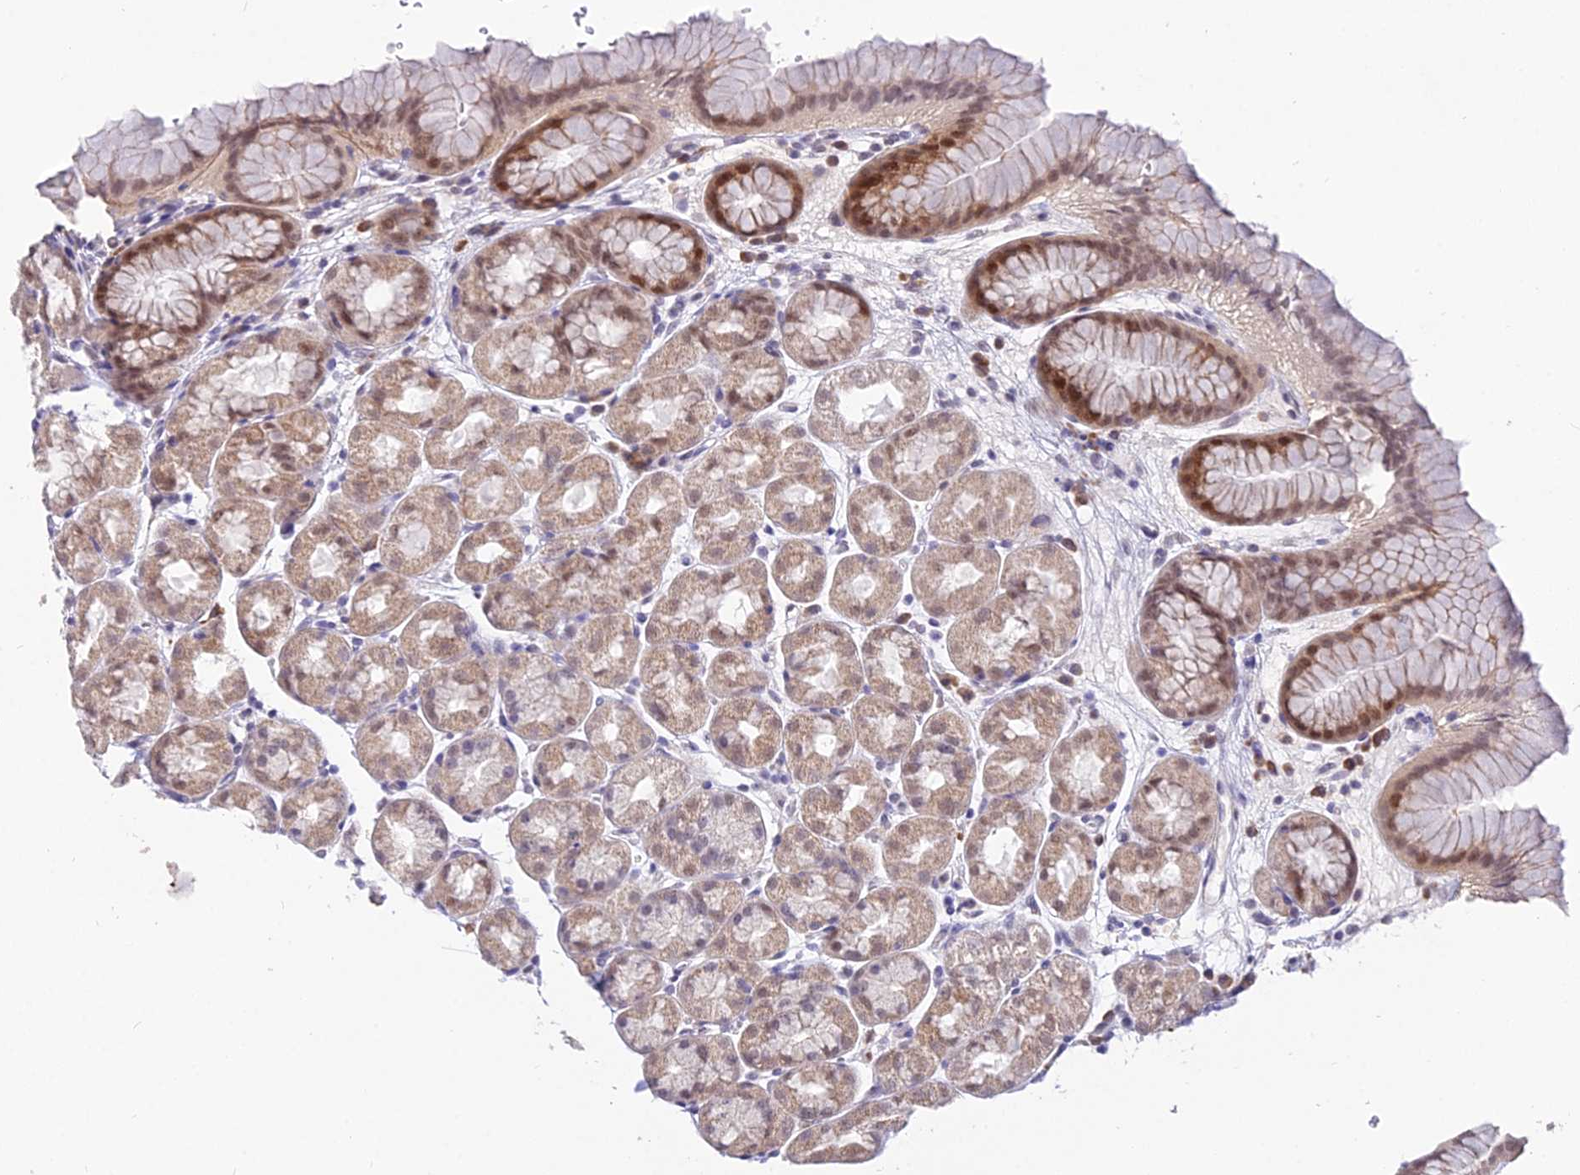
{"staining": {"intensity": "moderate", "quantity": "25%-75%", "location": "cytoplasmic/membranous,nuclear"}, "tissue": "stomach", "cell_type": "Glandular cells", "image_type": "normal", "snomed": [{"axis": "morphology", "description": "Normal tissue, NOS"}, {"axis": "topography", "description": "Stomach"}], "caption": "Moderate cytoplasmic/membranous,nuclear staining is seen in about 25%-75% of glandular cells in unremarkable stomach. (Brightfield microscopy of DAB IHC at high magnification).", "gene": "C6orf163", "patient": {"sex": "male", "age": 42}}